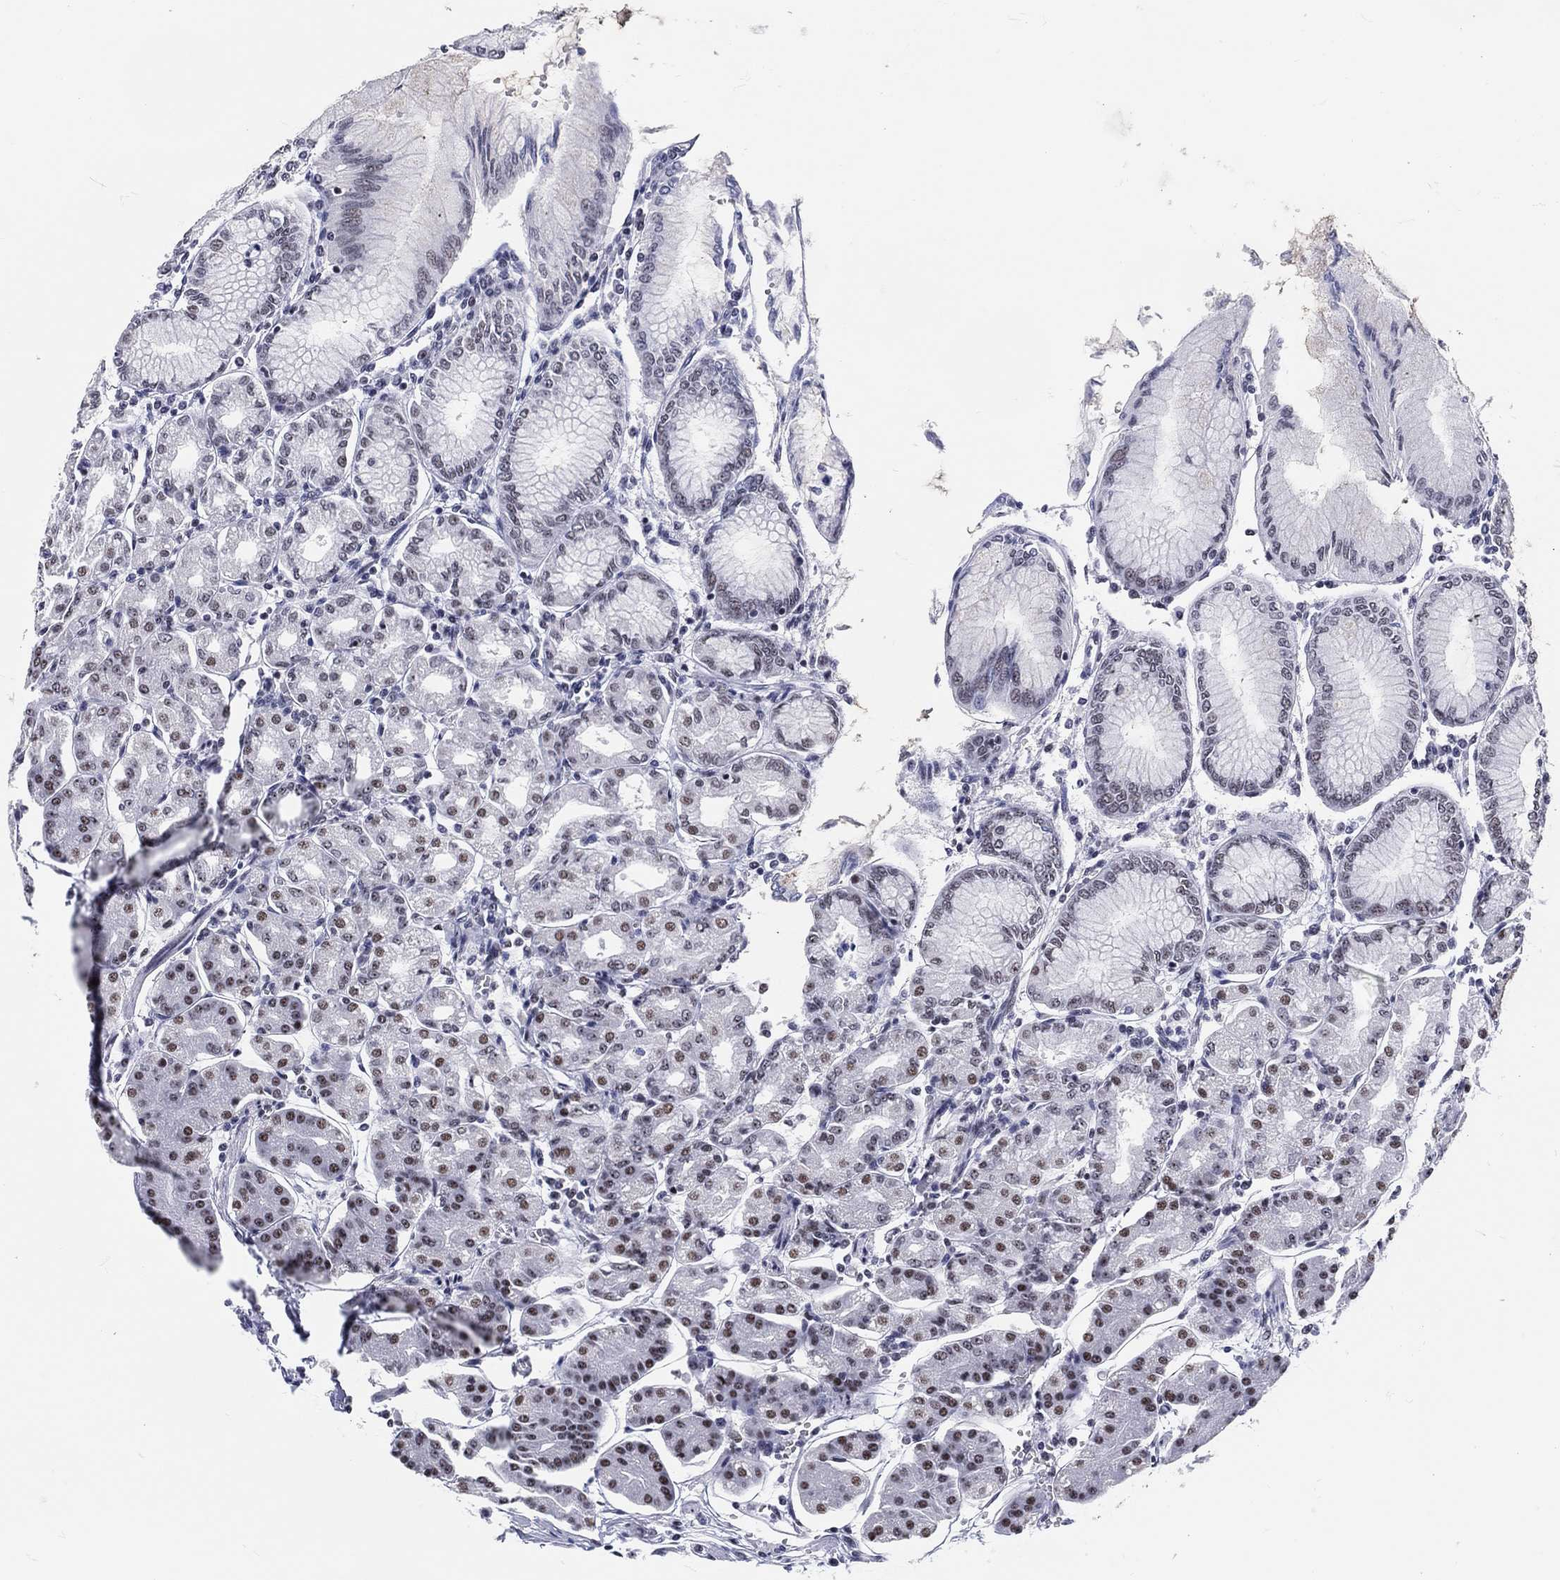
{"staining": {"intensity": "moderate", "quantity": "<25%", "location": "nuclear"}, "tissue": "stomach", "cell_type": "Glandular cells", "image_type": "normal", "snomed": [{"axis": "morphology", "description": "Normal tissue, NOS"}, {"axis": "topography", "description": "Skeletal muscle"}, {"axis": "topography", "description": "Stomach"}], "caption": "Protein analysis of benign stomach demonstrates moderate nuclear staining in about <25% of glandular cells.", "gene": "MAPK8IP1", "patient": {"sex": "female", "age": 57}}